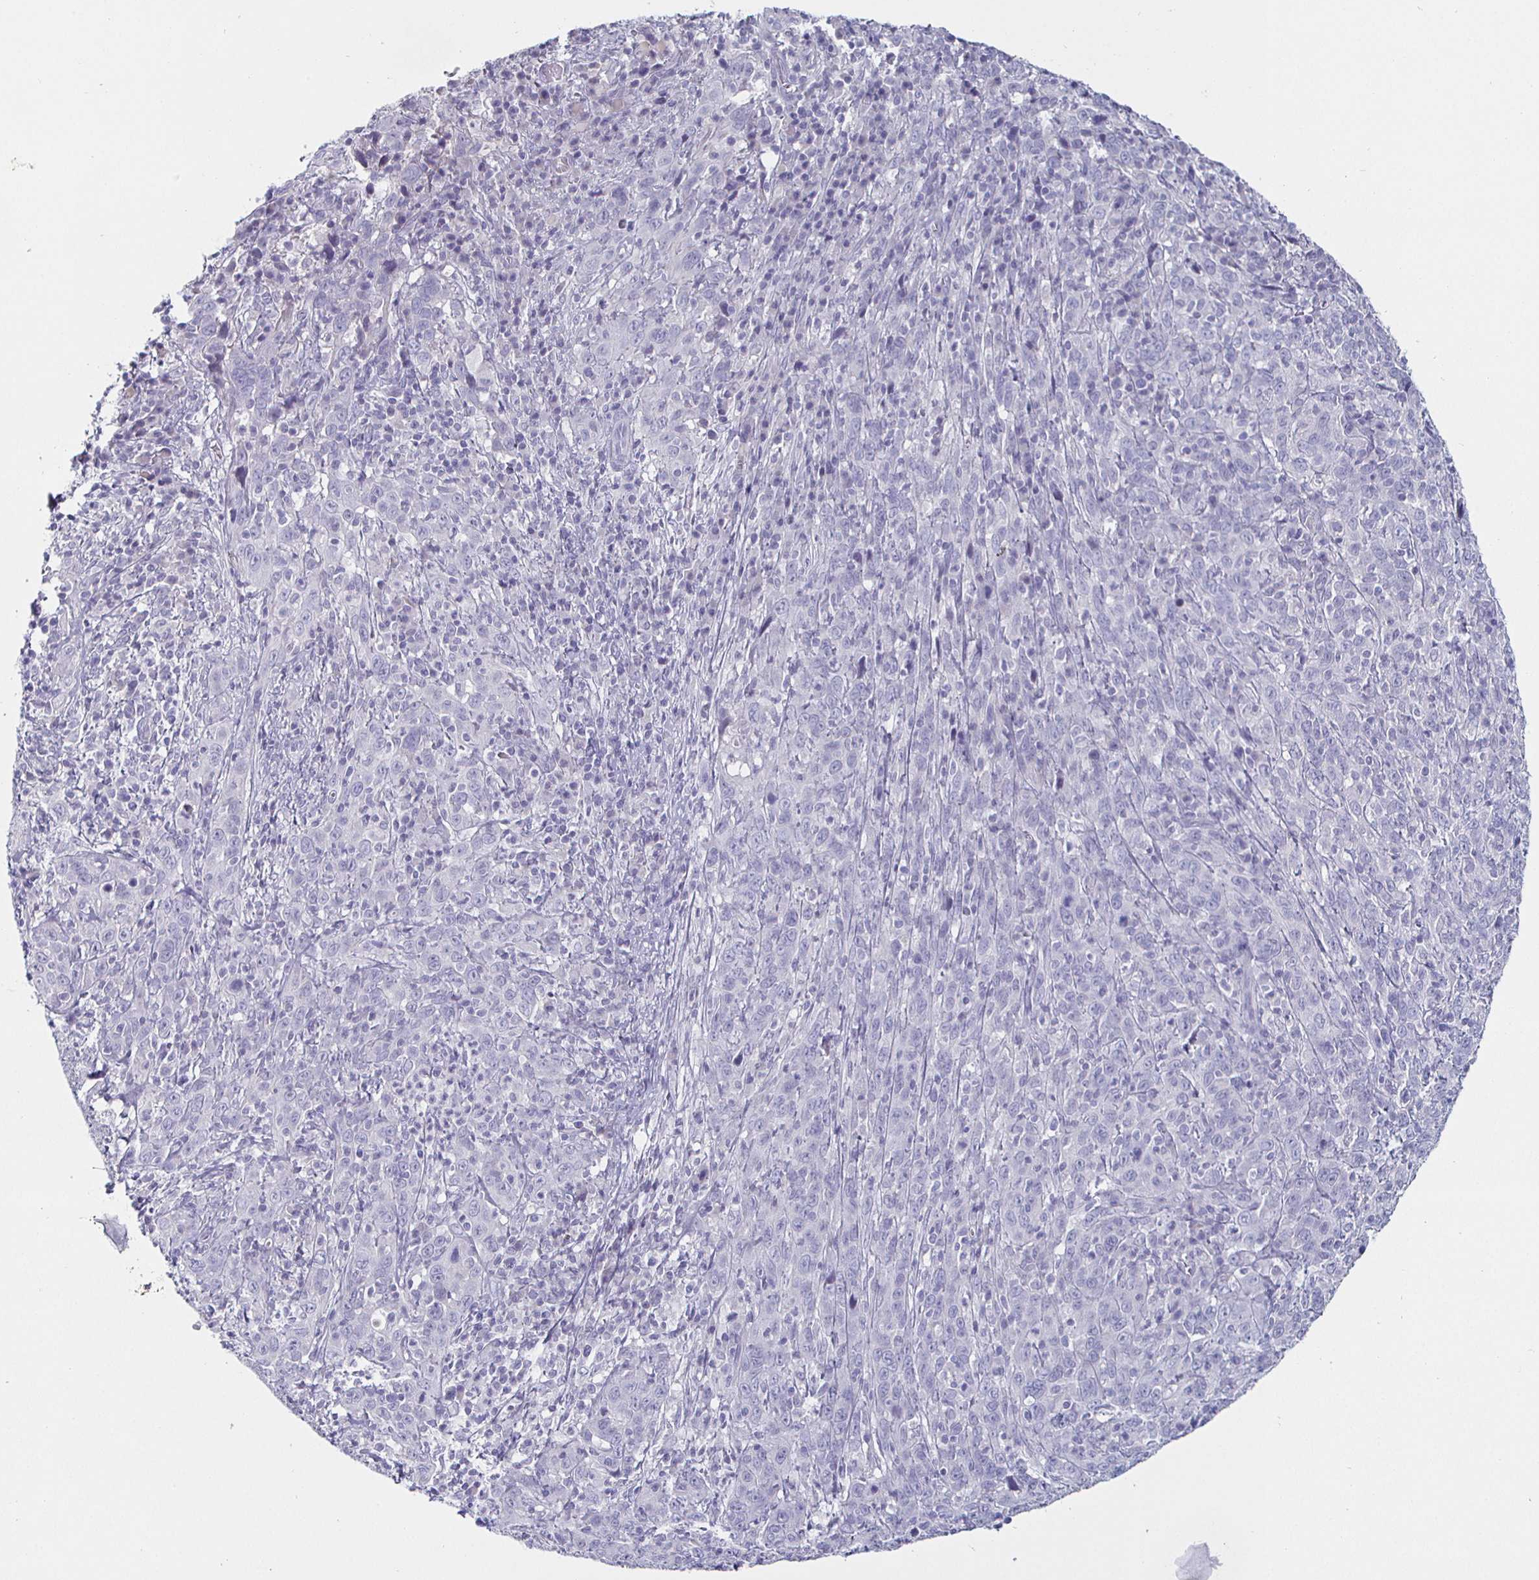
{"staining": {"intensity": "negative", "quantity": "none", "location": "none"}, "tissue": "cervical cancer", "cell_type": "Tumor cells", "image_type": "cancer", "snomed": [{"axis": "morphology", "description": "Squamous cell carcinoma, NOS"}, {"axis": "topography", "description": "Cervix"}], "caption": "The immunohistochemistry photomicrograph has no significant positivity in tumor cells of cervical cancer tissue.", "gene": "ENPP1", "patient": {"sex": "female", "age": 46}}